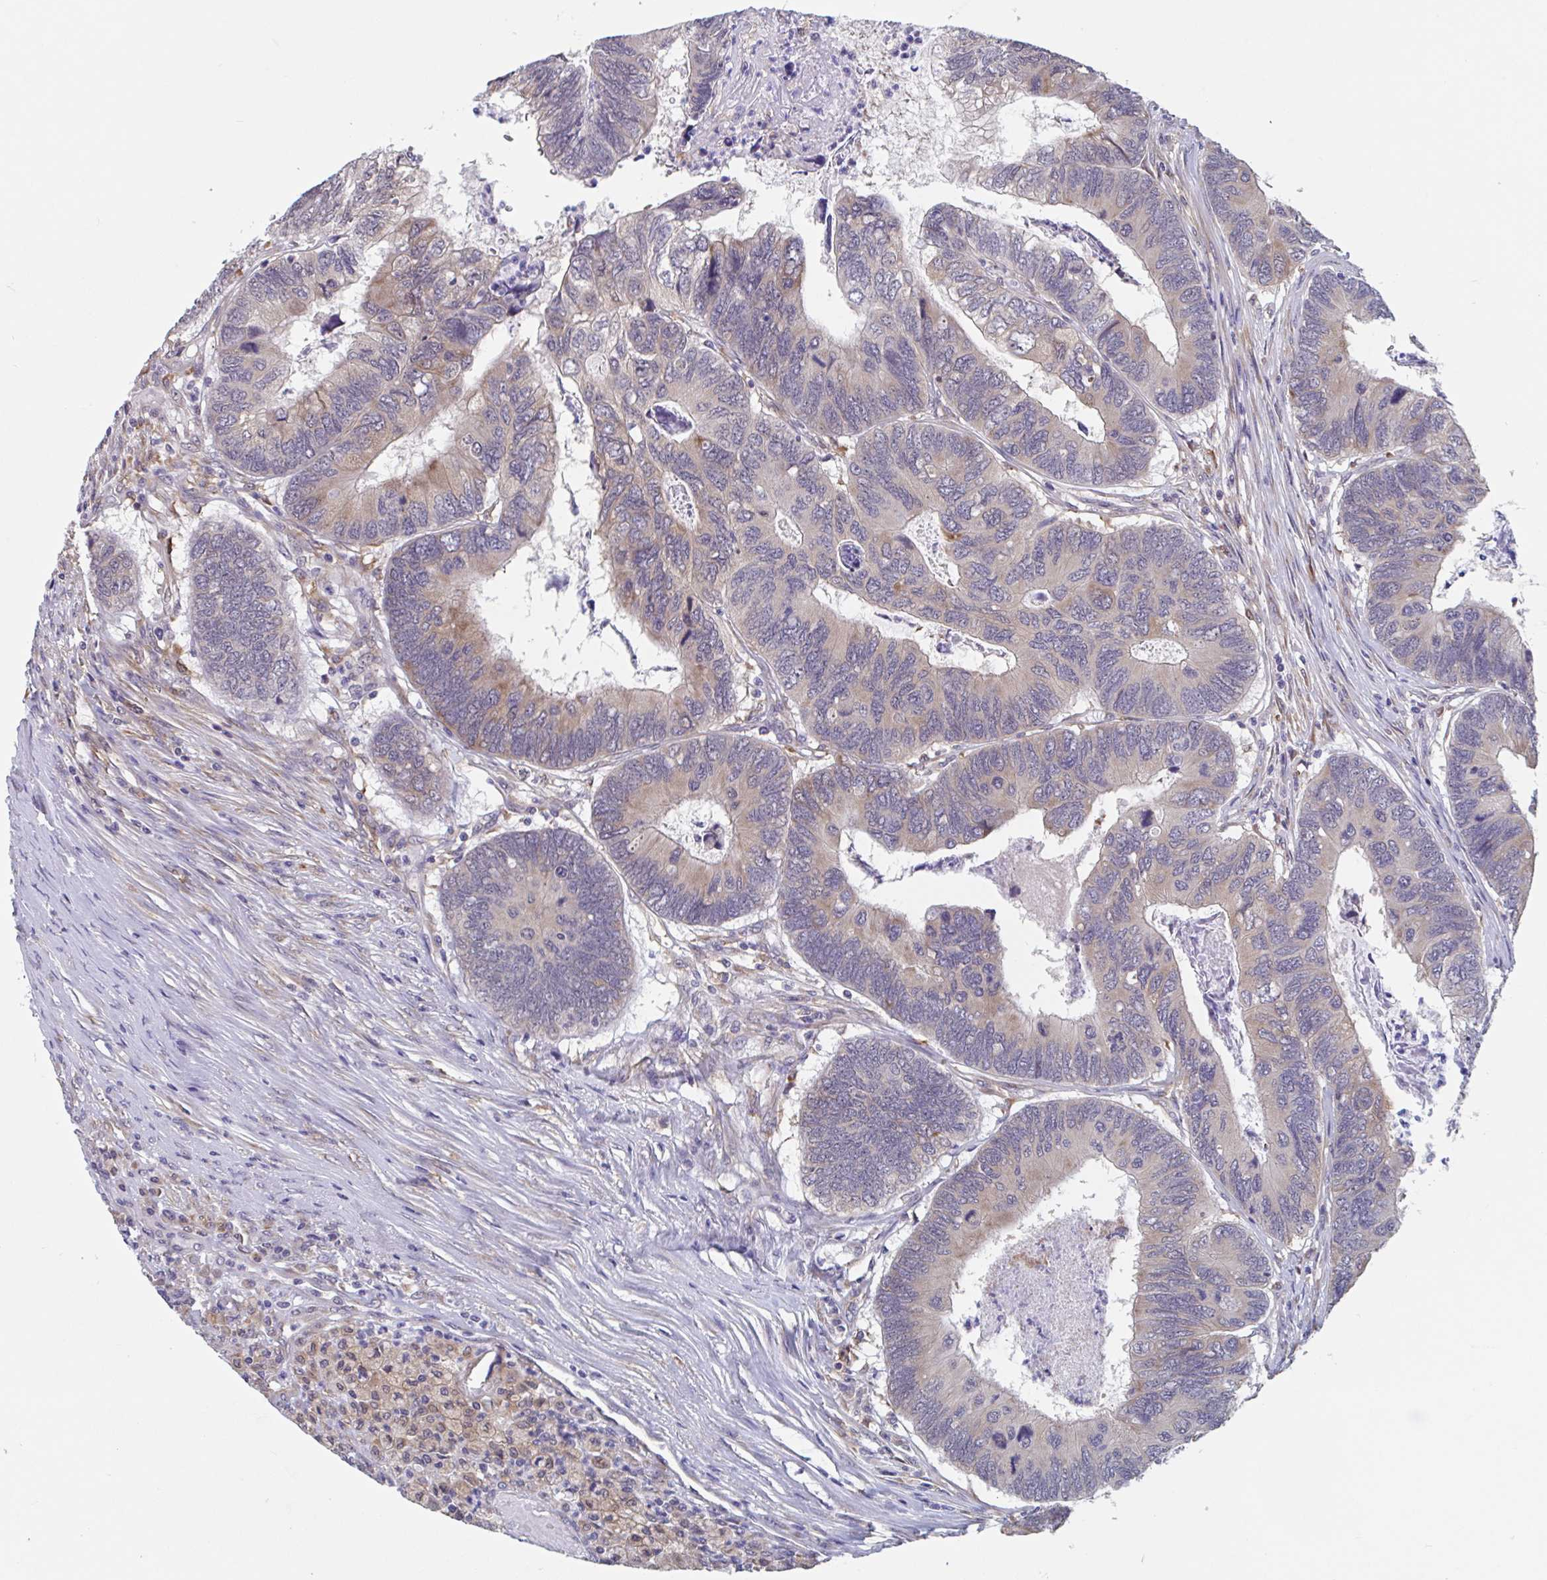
{"staining": {"intensity": "weak", "quantity": "25%-75%", "location": "cytoplasmic/membranous"}, "tissue": "colorectal cancer", "cell_type": "Tumor cells", "image_type": "cancer", "snomed": [{"axis": "morphology", "description": "Adenocarcinoma, NOS"}, {"axis": "topography", "description": "Colon"}], "caption": "Protein staining of colorectal adenocarcinoma tissue reveals weak cytoplasmic/membranous expression in about 25%-75% of tumor cells.", "gene": "SNX8", "patient": {"sex": "female", "age": 67}}